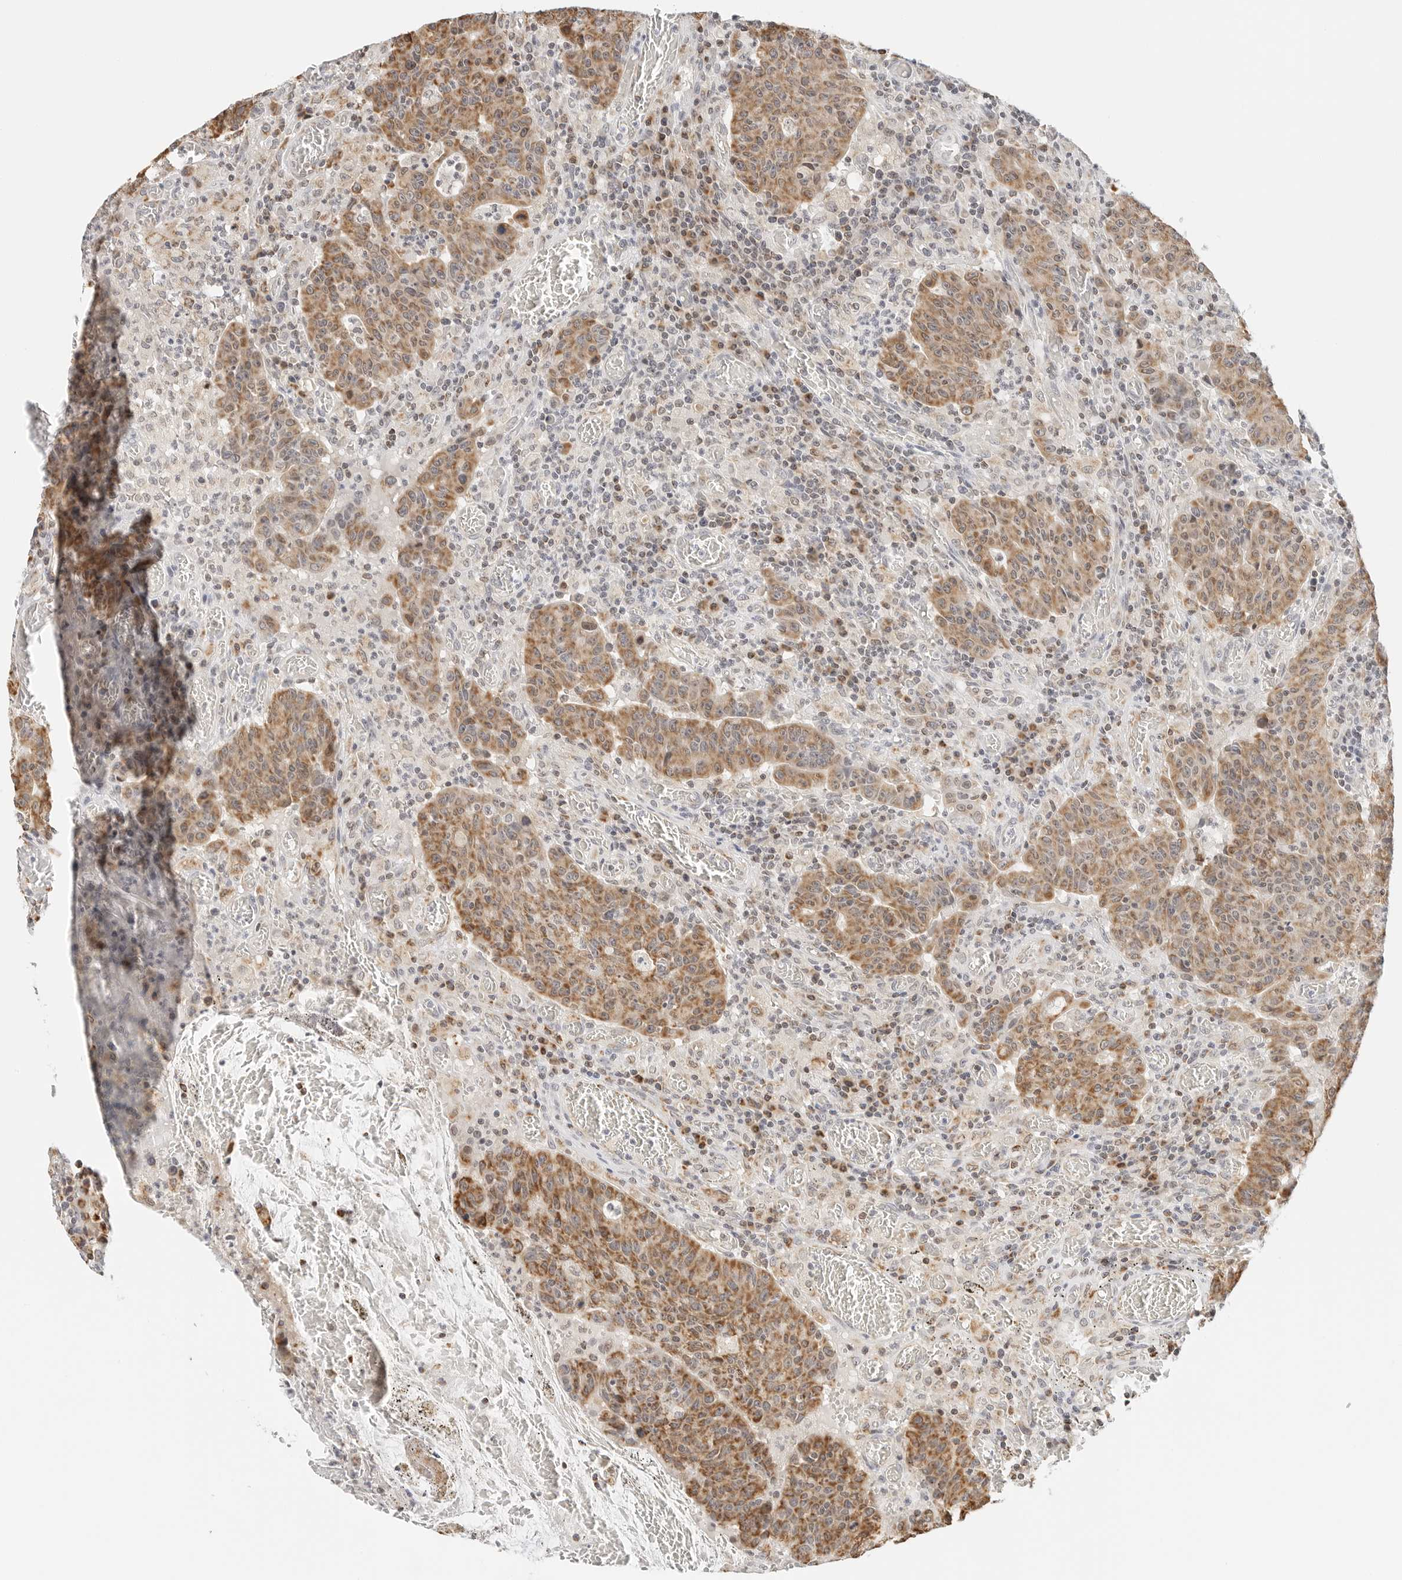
{"staining": {"intensity": "moderate", "quantity": ">75%", "location": "cytoplasmic/membranous"}, "tissue": "colorectal cancer", "cell_type": "Tumor cells", "image_type": "cancer", "snomed": [{"axis": "morphology", "description": "Adenocarcinoma, NOS"}, {"axis": "topography", "description": "Colon"}], "caption": "This micrograph demonstrates immunohistochemistry (IHC) staining of colorectal cancer (adenocarcinoma), with medium moderate cytoplasmic/membranous staining in approximately >75% of tumor cells.", "gene": "ATL1", "patient": {"sex": "female", "age": 75}}